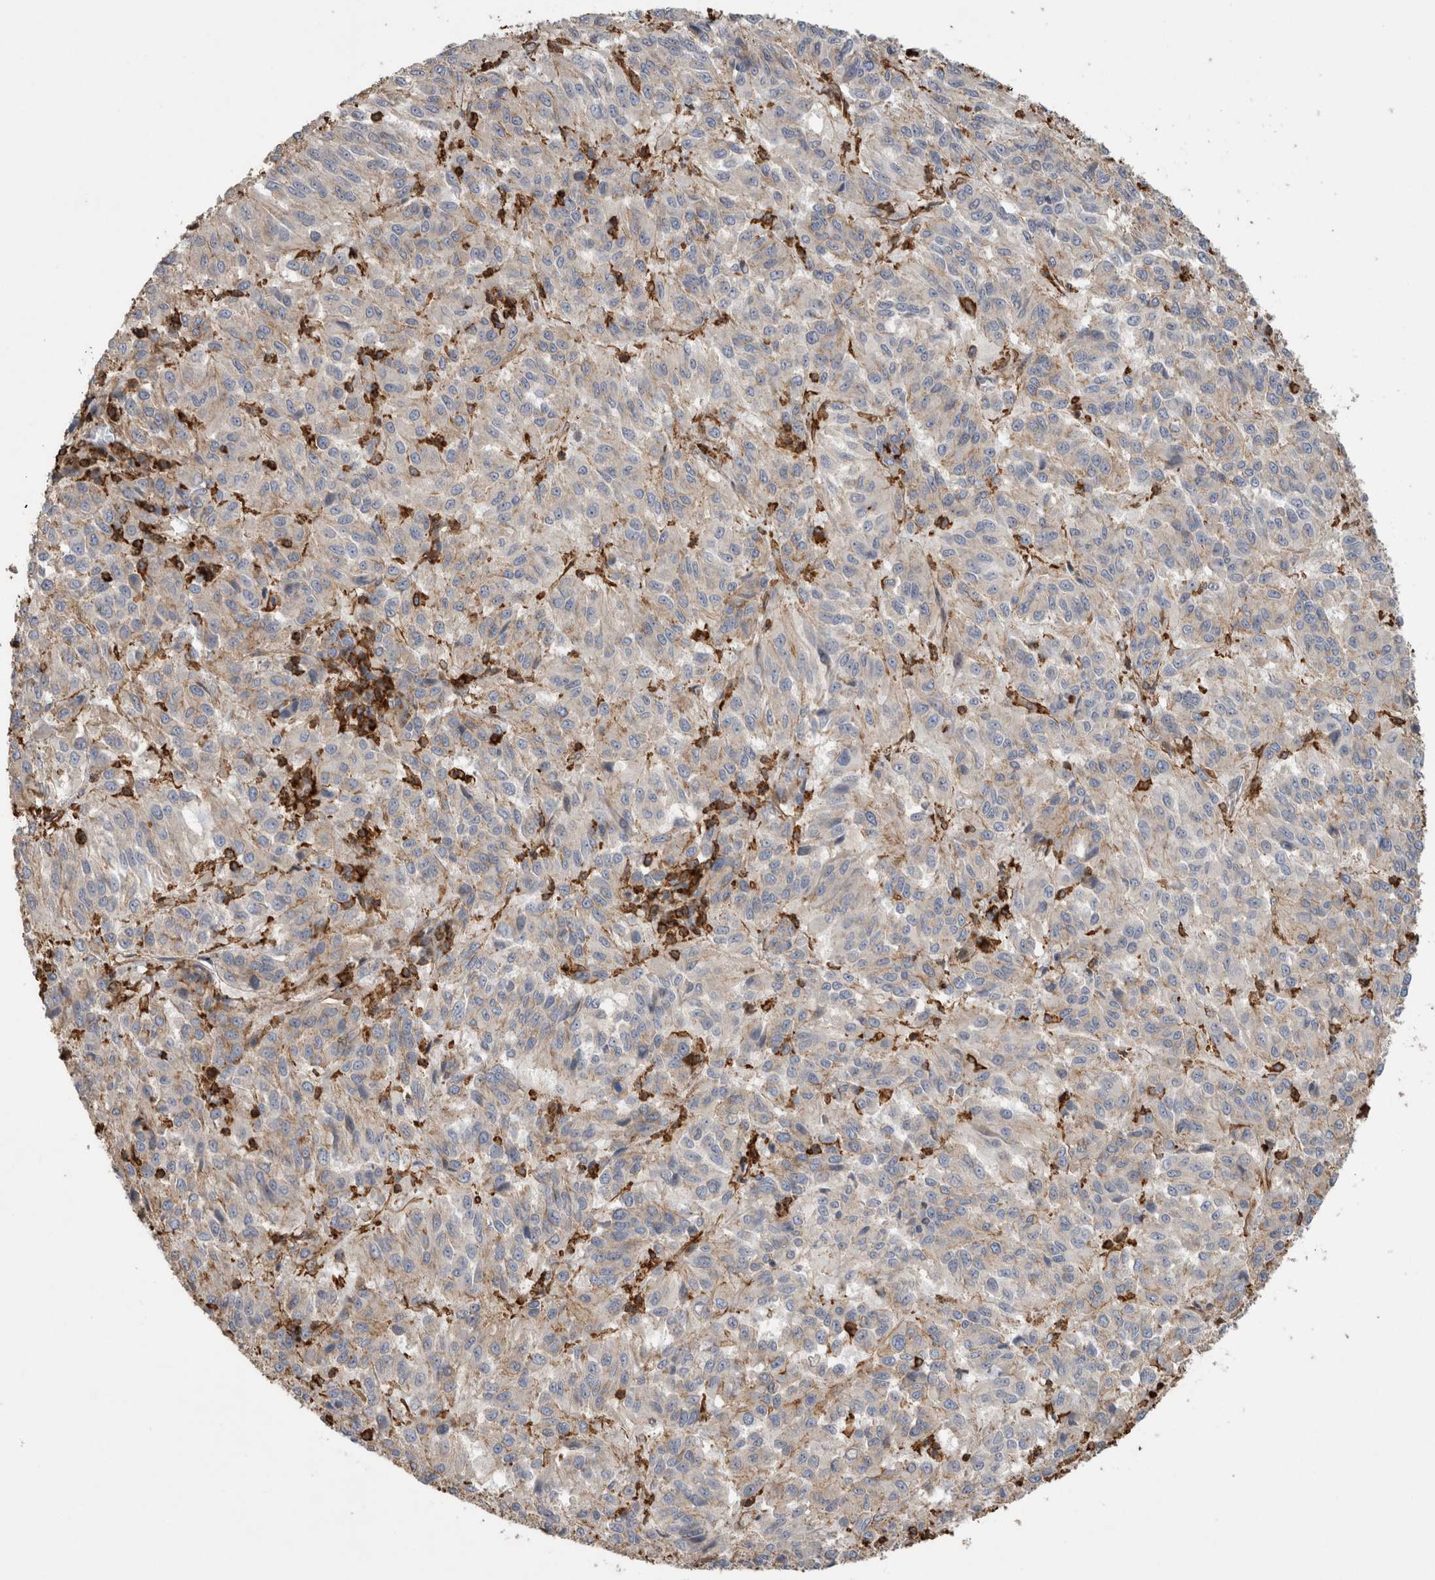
{"staining": {"intensity": "negative", "quantity": "none", "location": "none"}, "tissue": "melanoma", "cell_type": "Tumor cells", "image_type": "cancer", "snomed": [{"axis": "morphology", "description": "Malignant melanoma, Metastatic site"}, {"axis": "topography", "description": "Lung"}], "caption": "An image of human malignant melanoma (metastatic site) is negative for staining in tumor cells.", "gene": "GPER1", "patient": {"sex": "male", "age": 64}}